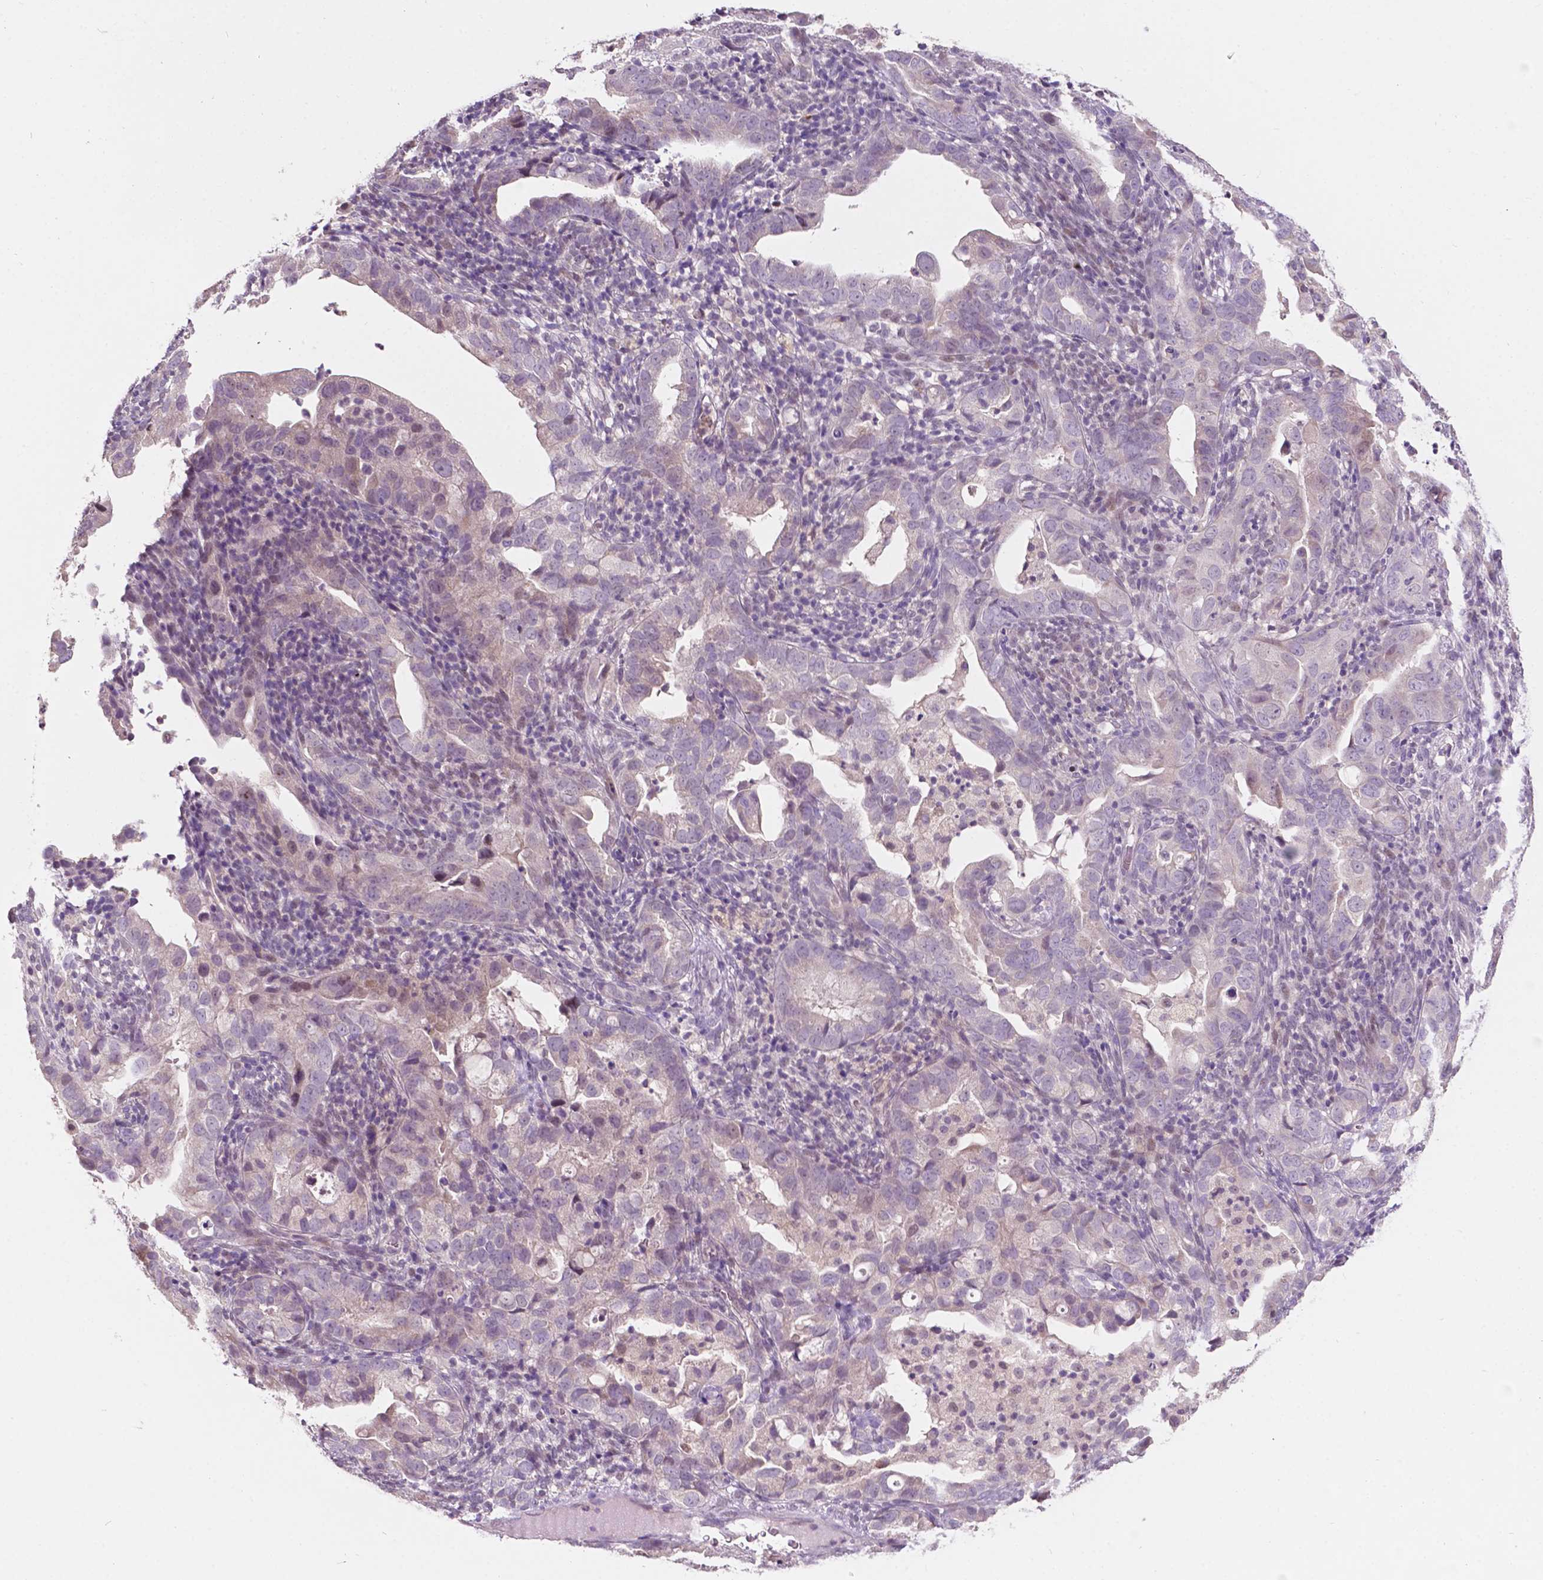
{"staining": {"intensity": "negative", "quantity": "none", "location": "none"}, "tissue": "endometrial cancer", "cell_type": "Tumor cells", "image_type": "cancer", "snomed": [{"axis": "morphology", "description": "Adenocarcinoma, NOS"}, {"axis": "topography", "description": "Endometrium"}], "caption": "High power microscopy image of an immunohistochemistry (IHC) histopathology image of endometrial cancer (adenocarcinoma), revealing no significant positivity in tumor cells.", "gene": "TM6SF2", "patient": {"sex": "female", "age": 57}}